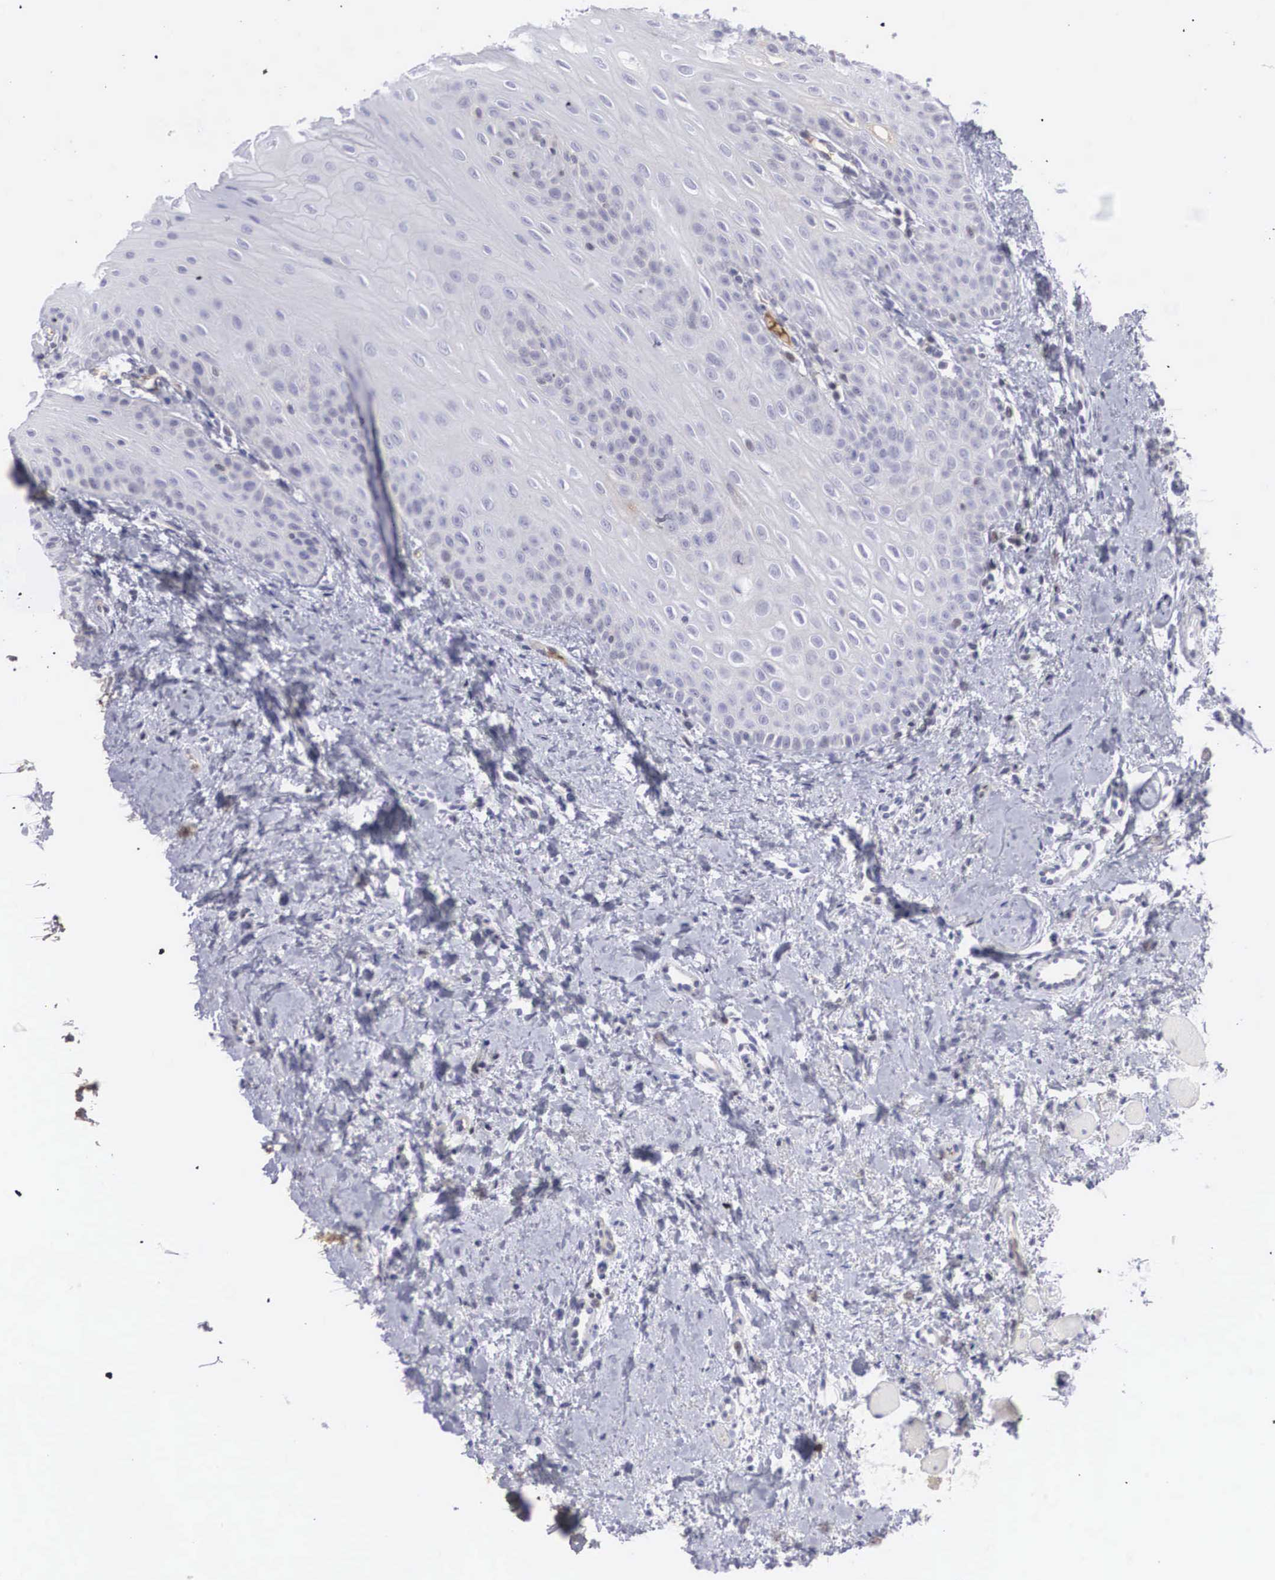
{"staining": {"intensity": "negative", "quantity": "none", "location": "none"}, "tissue": "oral mucosa", "cell_type": "Squamous epithelial cells", "image_type": "normal", "snomed": [{"axis": "morphology", "description": "Normal tissue, NOS"}, {"axis": "topography", "description": "Oral tissue"}], "caption": "Immunohistochemistry image of unremarkable oral mucosa: human oral mucosa stained with DAB exhibits no significant protein expression in squamous epithelial cells.", "gene": "RBPJ", "patient": {"sex": "female", "age": 23}}